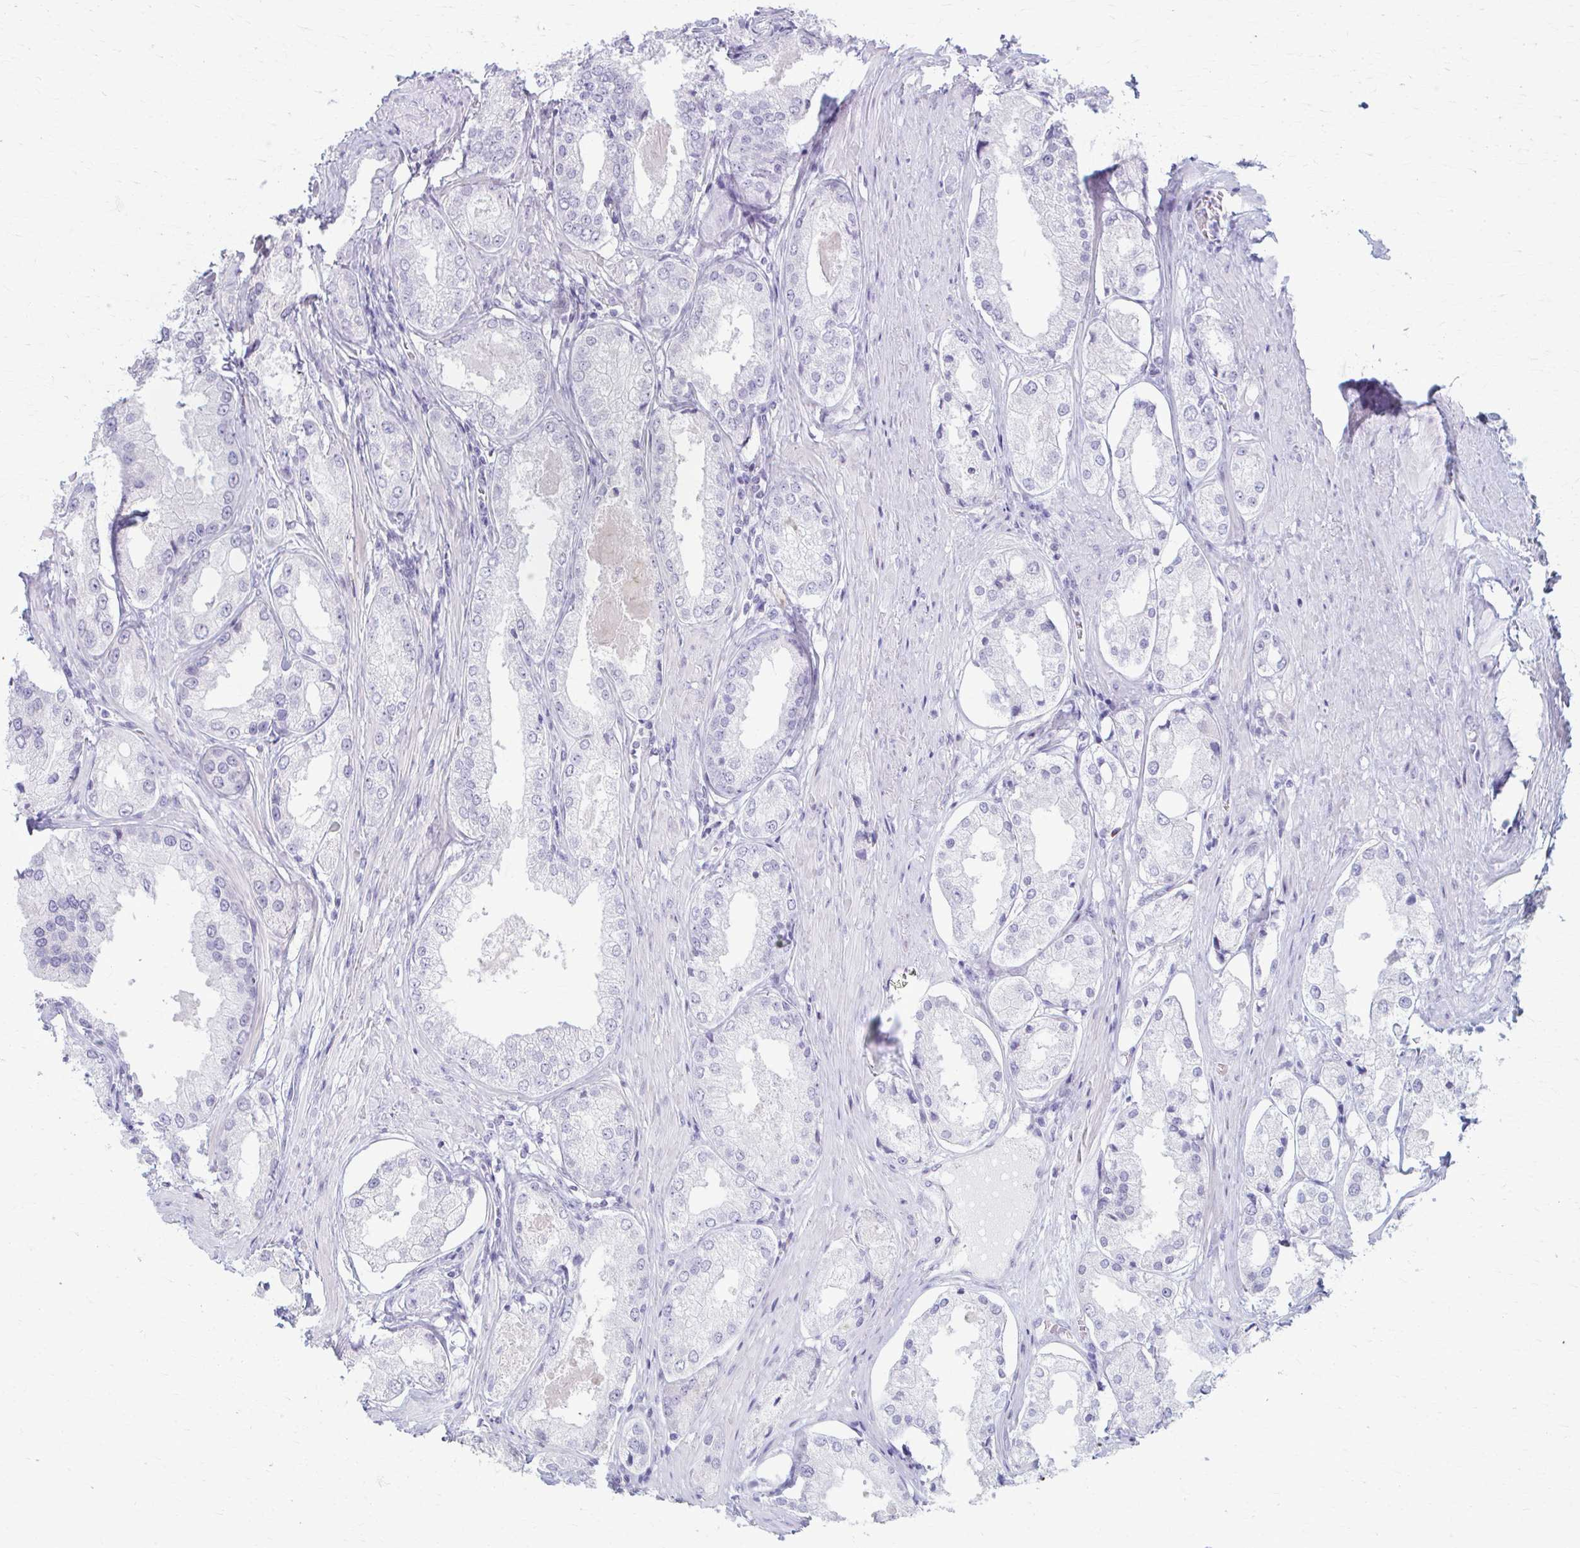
{"staining": {"intensity": "negative", "quantity": "none", "location": "none"}, "tissue": "prostate cancer", "cell_type": "Tumor cells", "image_type": "cancer", "snomed": [{"axis": "morphology", "description": "Adenocarcinoma, Low grade"}, {"axis": "topography", "description": "Prostate"}], "caption": "DAB immunohistochemical staining of low-grade adenocarcinoma (prostate) shows no significant expression in tumor cells. The staining is performed using DAB brown chromogen with nuclei counter-stained in using hematoxylin.", "gene": "LDLRAP1", "patient": {"sex": "male", "age": 68}}